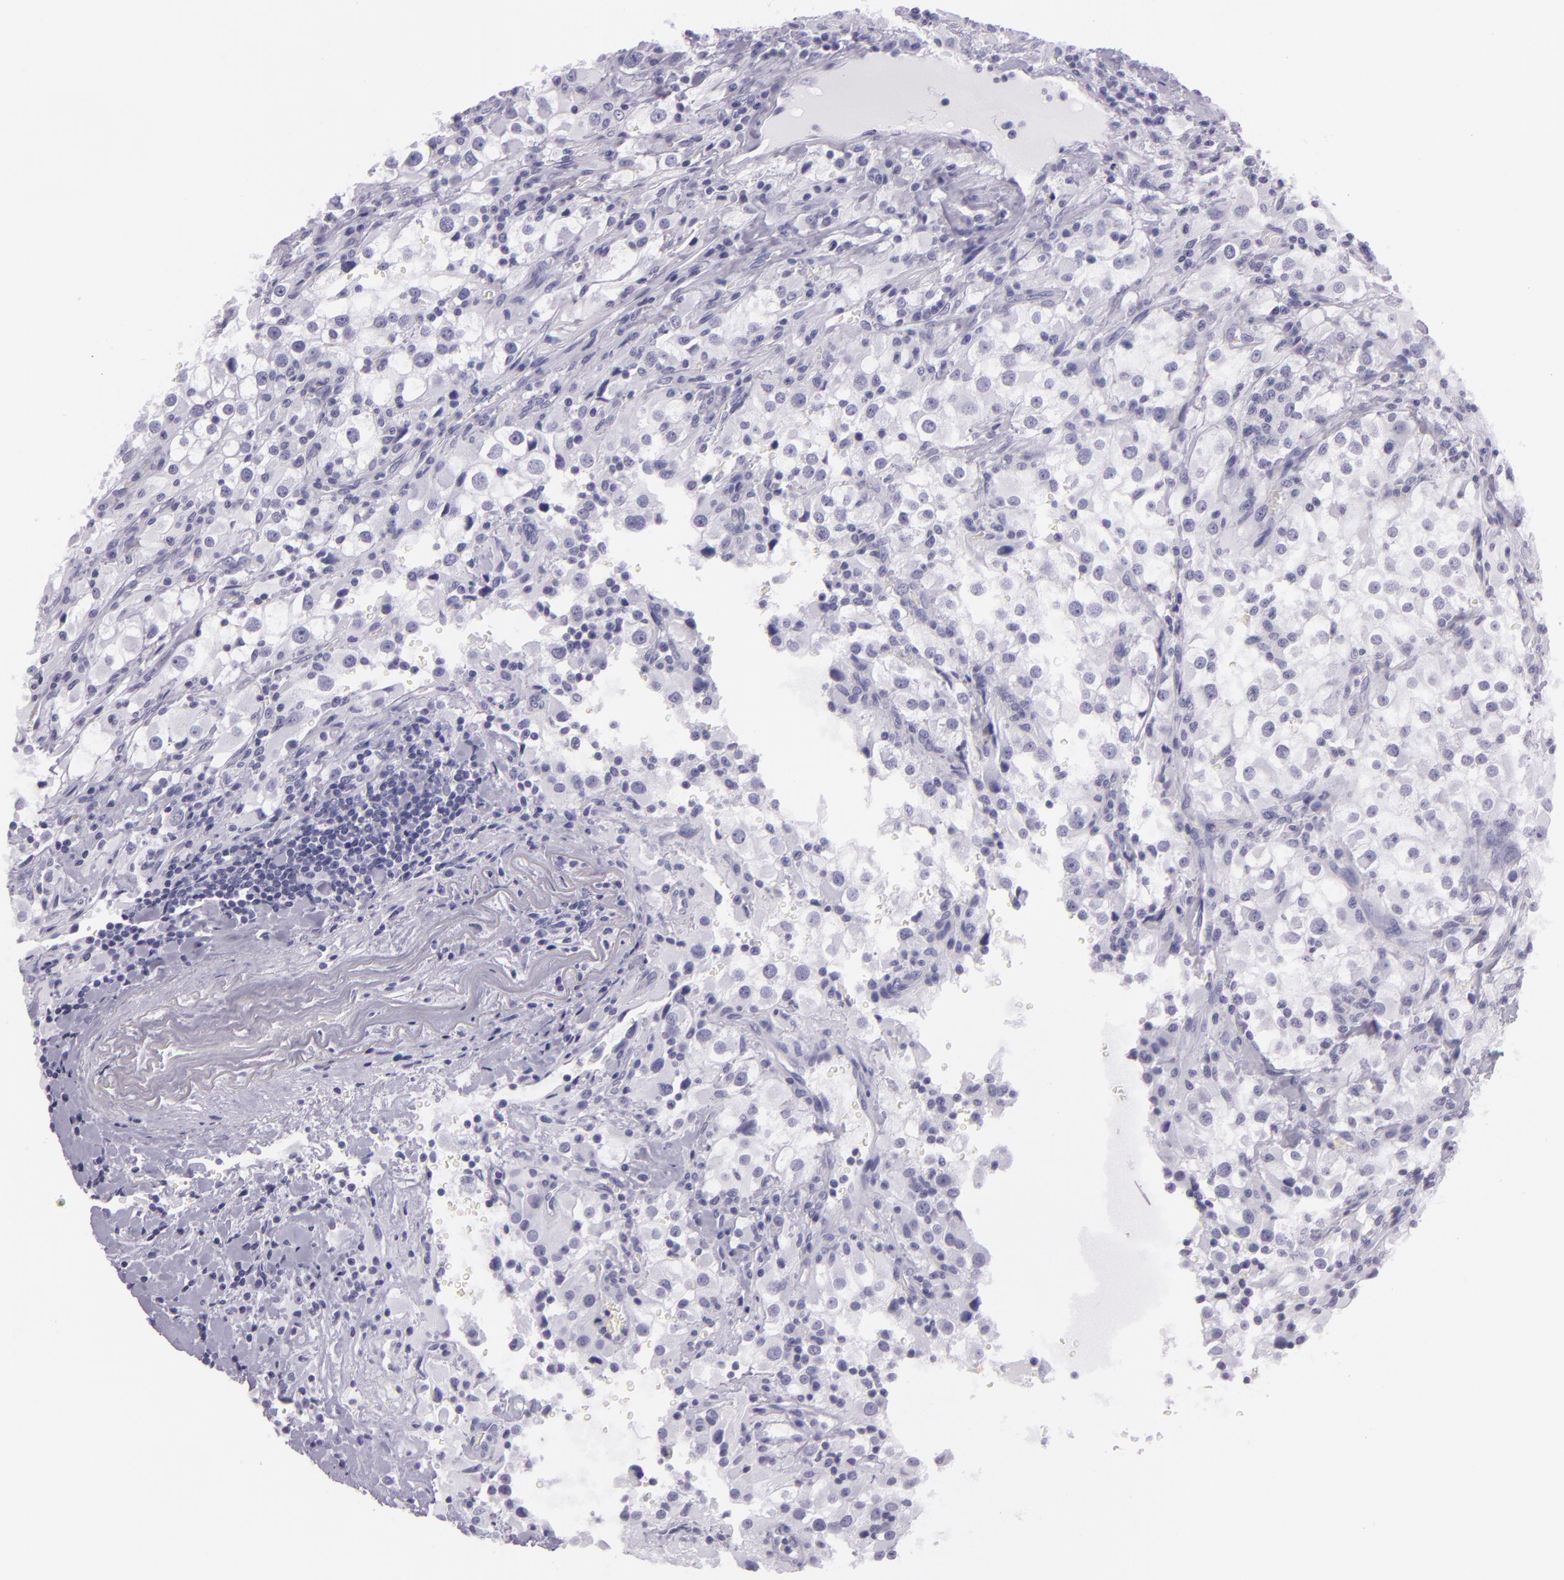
{"staining": {"intensity": "negative", "quantity": "none", "location": "none"}, "tissue": "renal cancer", "cell_type": "Tumor cells", "image_type": "cancer", "snomed": [{"axis": "morphology", "description": "Adenocarcinoma, NOS"}, {"axis": "topography", "description": "Kidney"}], "caption": "Immunohistochemistry (IHC) image of neoplastic tissue: human renal cancer stained with DAB demonstrates no significant protein positivity in tumor cells.", "gene": "MT1A", "patient": {"sex": "female", "age": 52}}